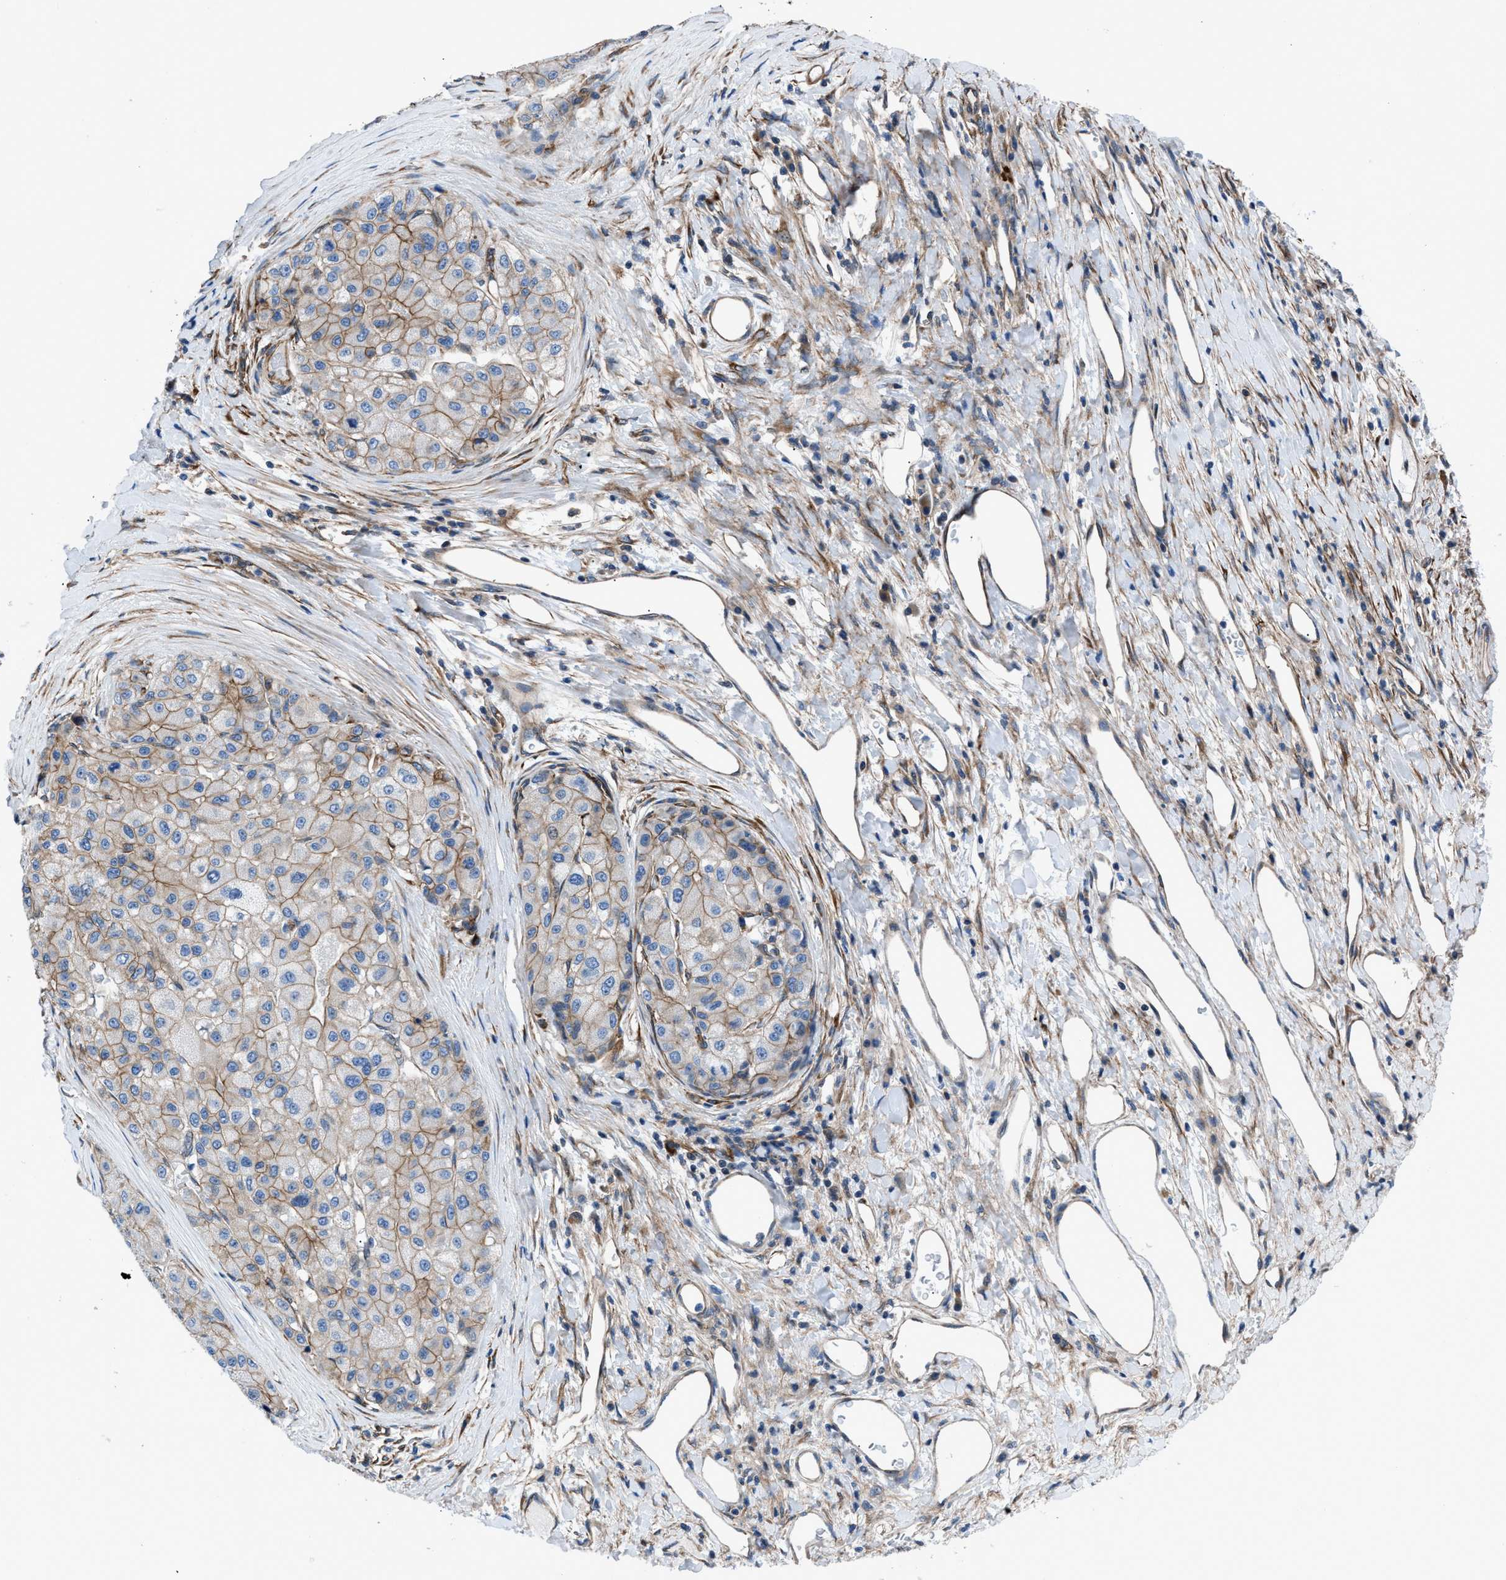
{"staining": {"intensity": "weak", "quantity": ">75%", "location": "cytoplasmic/membranous"}, "tissue": "liver cancer", "cell_type": "Tumor cells", "image_type": "cancer", "snomed": [{"axis": "morphology", "description": "Carcinoma, Hepatocellular, NOS"}, {"axis": "topography", "description": "Liver"}], "caption": "Immunohistochemistry image of neoplastic tissue: human liver cancer (hepatocellular carcinoma) stained using IHC shows low levels of weak protein expression localized specifically in the cytoplasmic/membranous of tumor cells, appearing as a cytoplasmic/membranous brown color.", "gene": "DMAC1", "patient": {"sex": "male", "age": 80}}